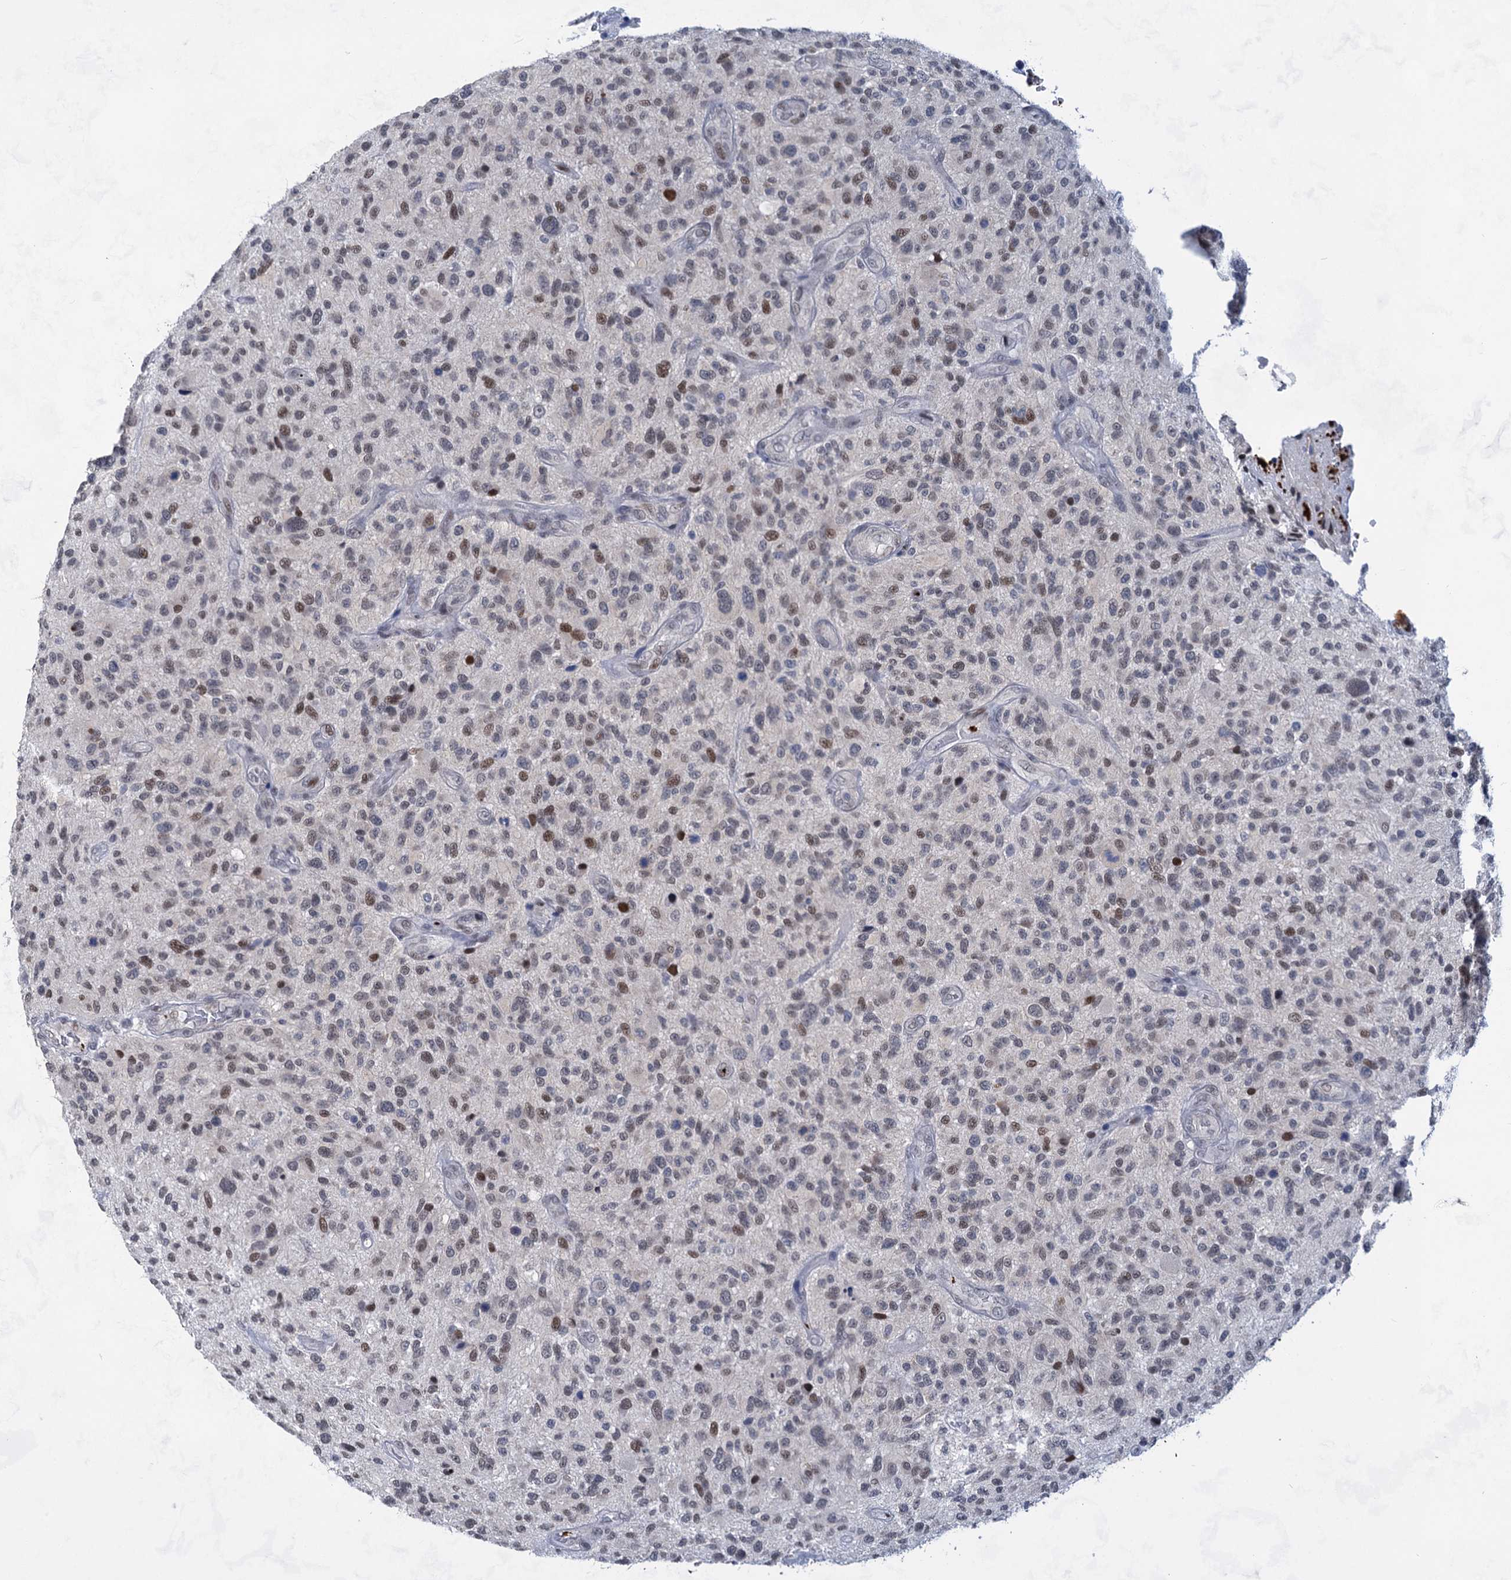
{"staining": {"intensity": "moderate", "quantity": "<25%", "location": "nuclear"}, "tissue": "glioma", "cell_type": "Tumor cells", "image_type": "cancer", "snomed": [{"axis": "morphology", "description": "Glioma, malignant, High grade"}, {"axis": "topography", "description": "Brain"}], "caption": "Malignant high-grade glioma was stained to show a protein in brown. There is low levels of moderate nuclear expression in approximately <25% of tumor cells.", "gene": "MON2", "patient": {"sex": "male", "age": 47}}